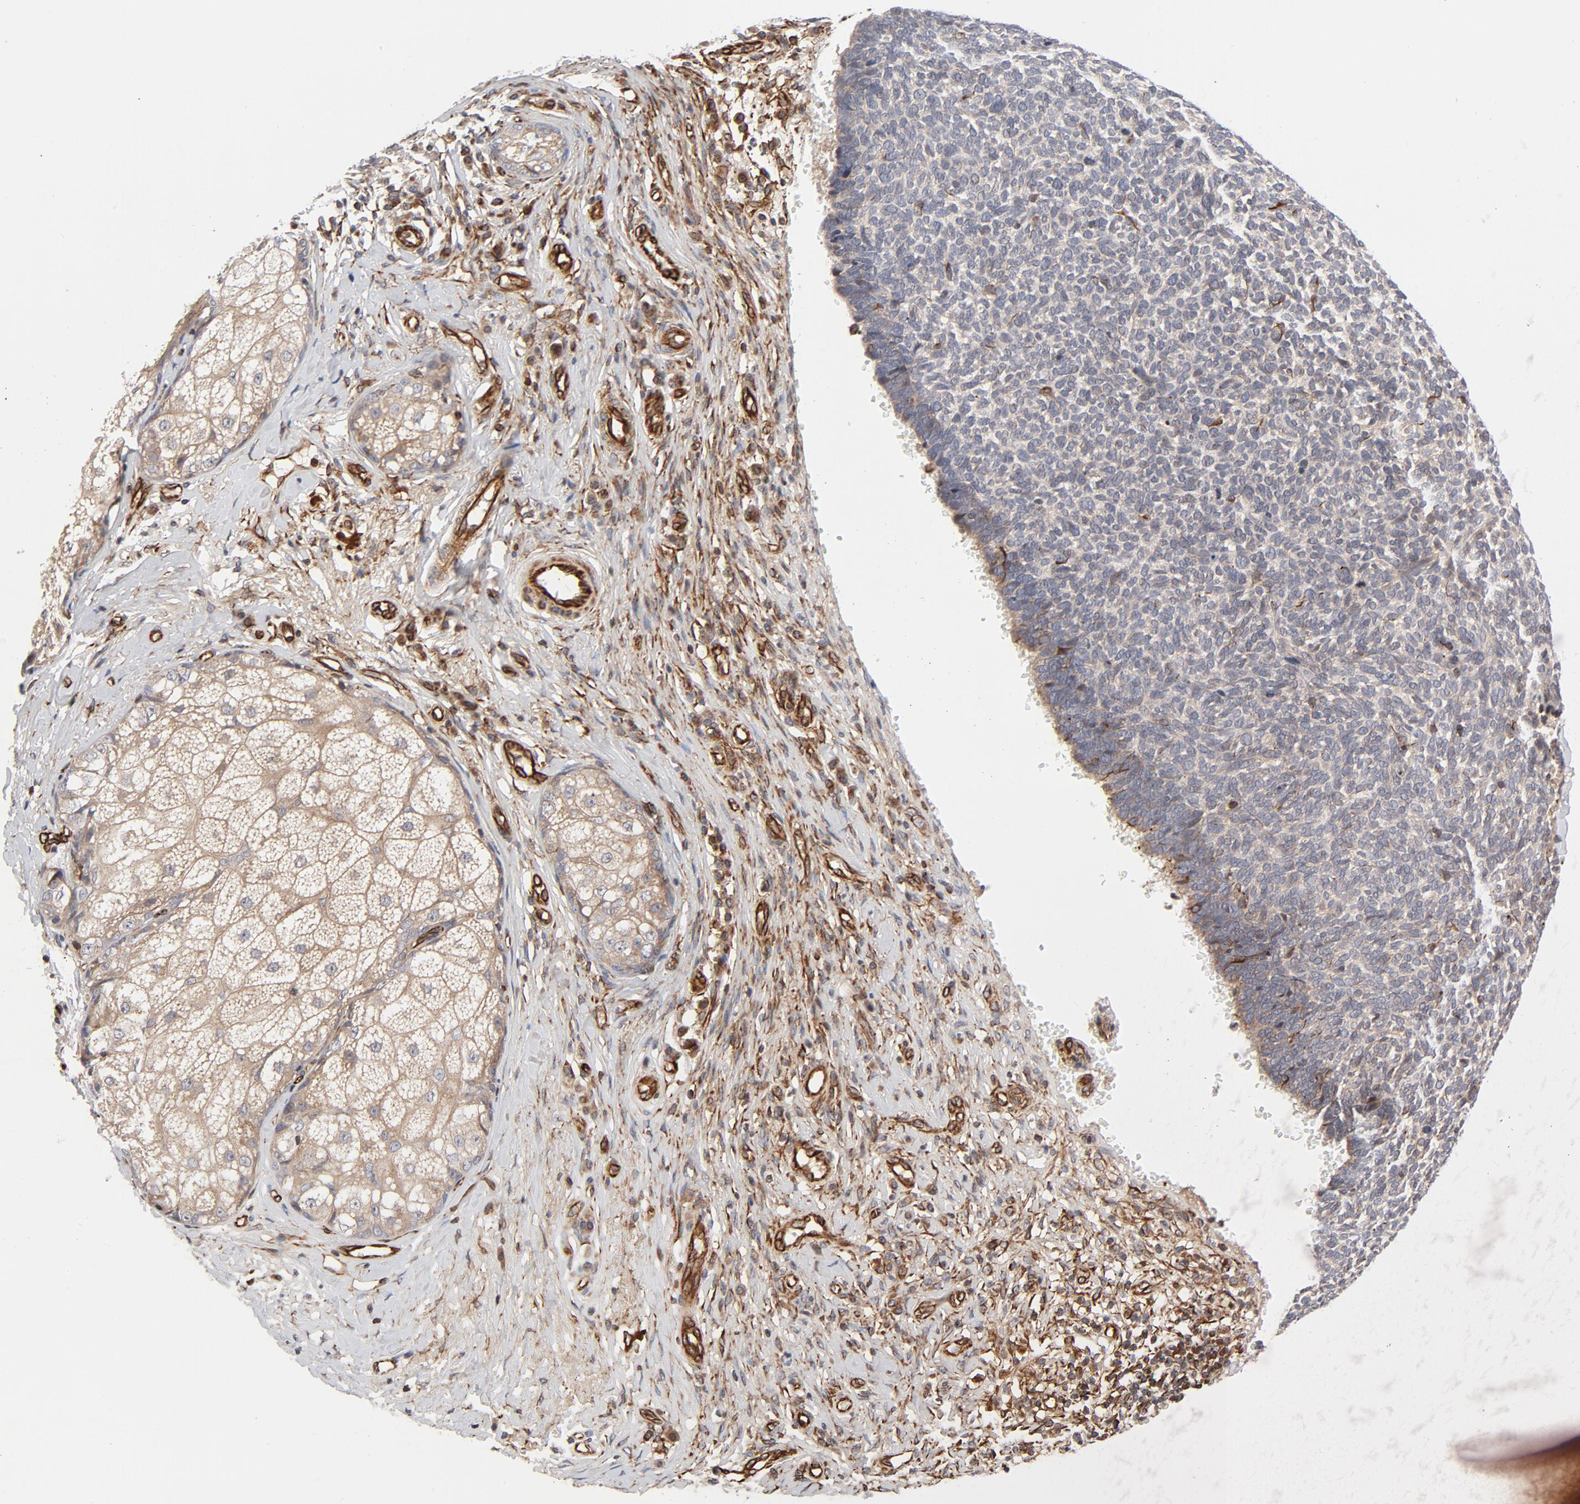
{"staining": {"intensity": "weak", "quantity": ">75%", "location": "cytoplasmic/membranous"}, "tissue": "skin cancer", "cell_type": "Tumor cells", "image_type": "cancer", "snomed": [{"axis": "morphology", "description": "Basal cell carcinoma"}, {"axis": "topography", "description": "Skin"}], "caption": "Immunohistochemistry histopathology image of human skin cancer stained for a protein (brown), which exhibits low levels of weak cytoplasmic/membranous expression in approximately >75% of tumor cells.", "gene": "DNAAF2", "patient": {"sex": "male", "age": 87}}